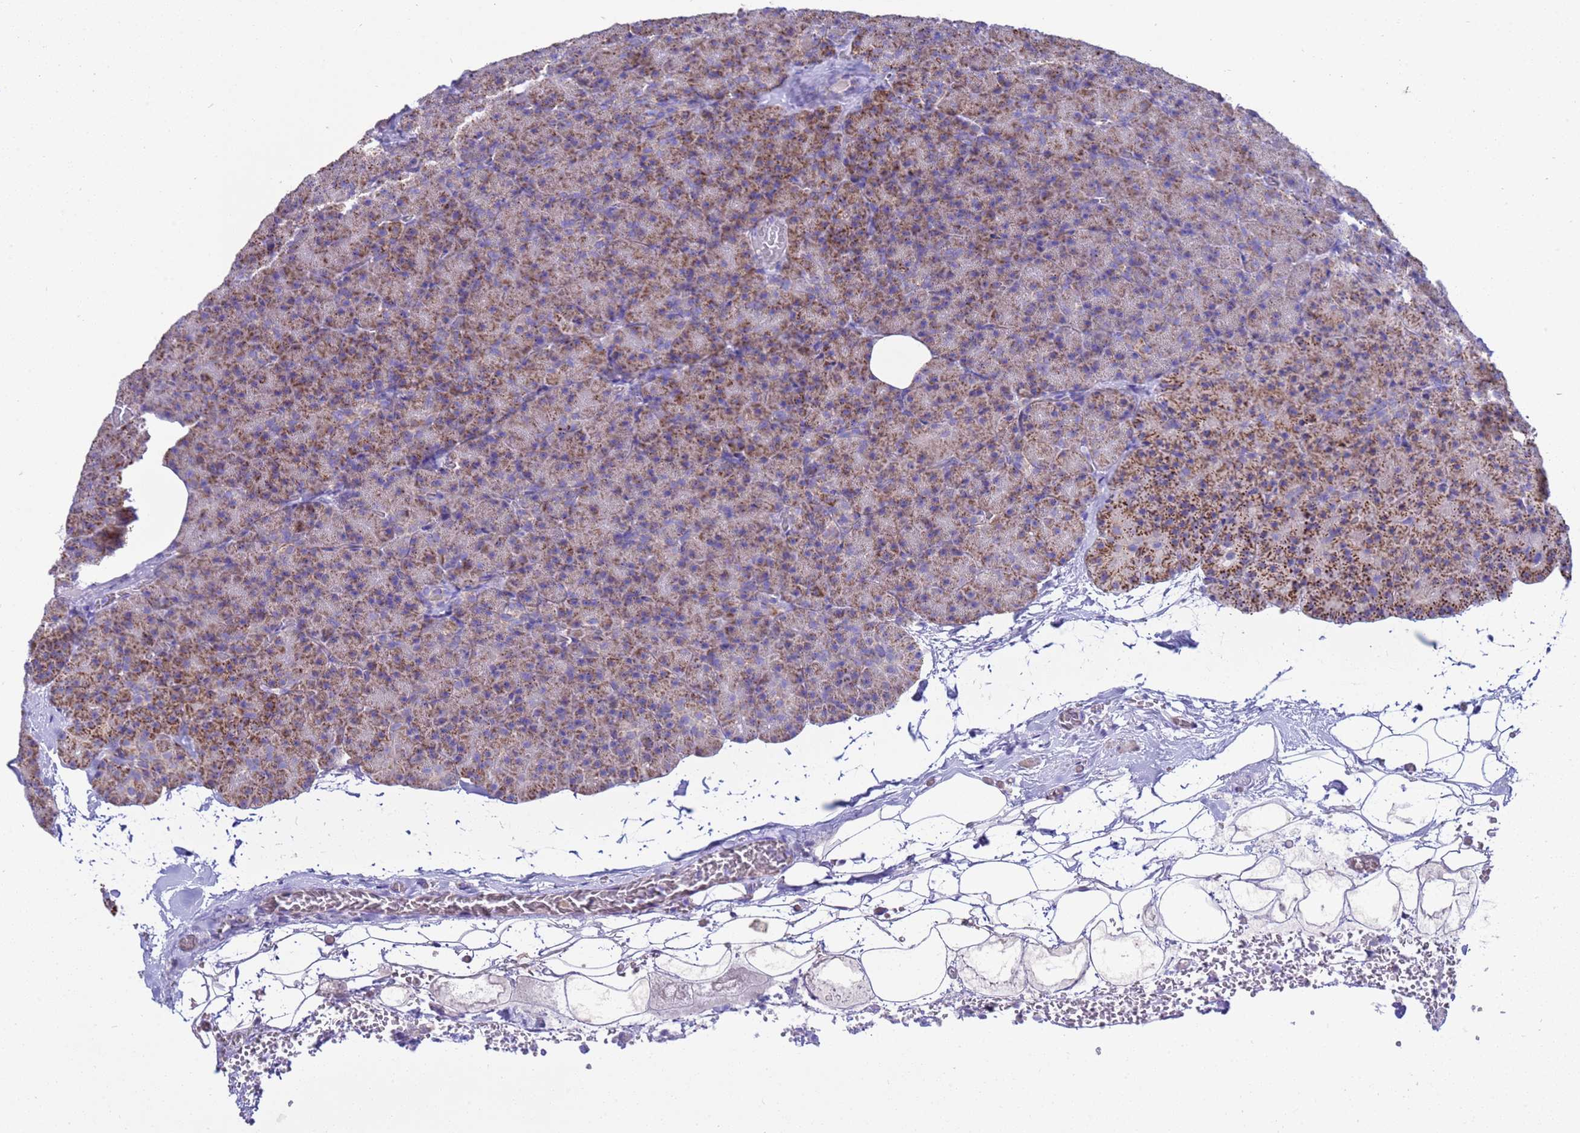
{"staining": {"intensity": "strong", "quantity": ">75%", "location": "cytoplasmic/membranous"}, "tissue": "pancreas", "cell_type": "Exocrine glandular cells", "image_type": "normal", "snomed": [{"axis": "morphology", "description": "Normal tissue, NOS"}, {"axis": "morphology", "description": "Carcinoid, malignant, NOS"}, {"axis": "topography", "description": "Pancreas"}], "caption": "This photomicrograph displays immunohistochemistry (IHC) staining of normal human pancreas, with high strong cytoplasmic/membranous expression in approximately >75% of exocrine glandular cells.", "gene": "RNF165", "patient": {"sex": "female", "age": 35}}